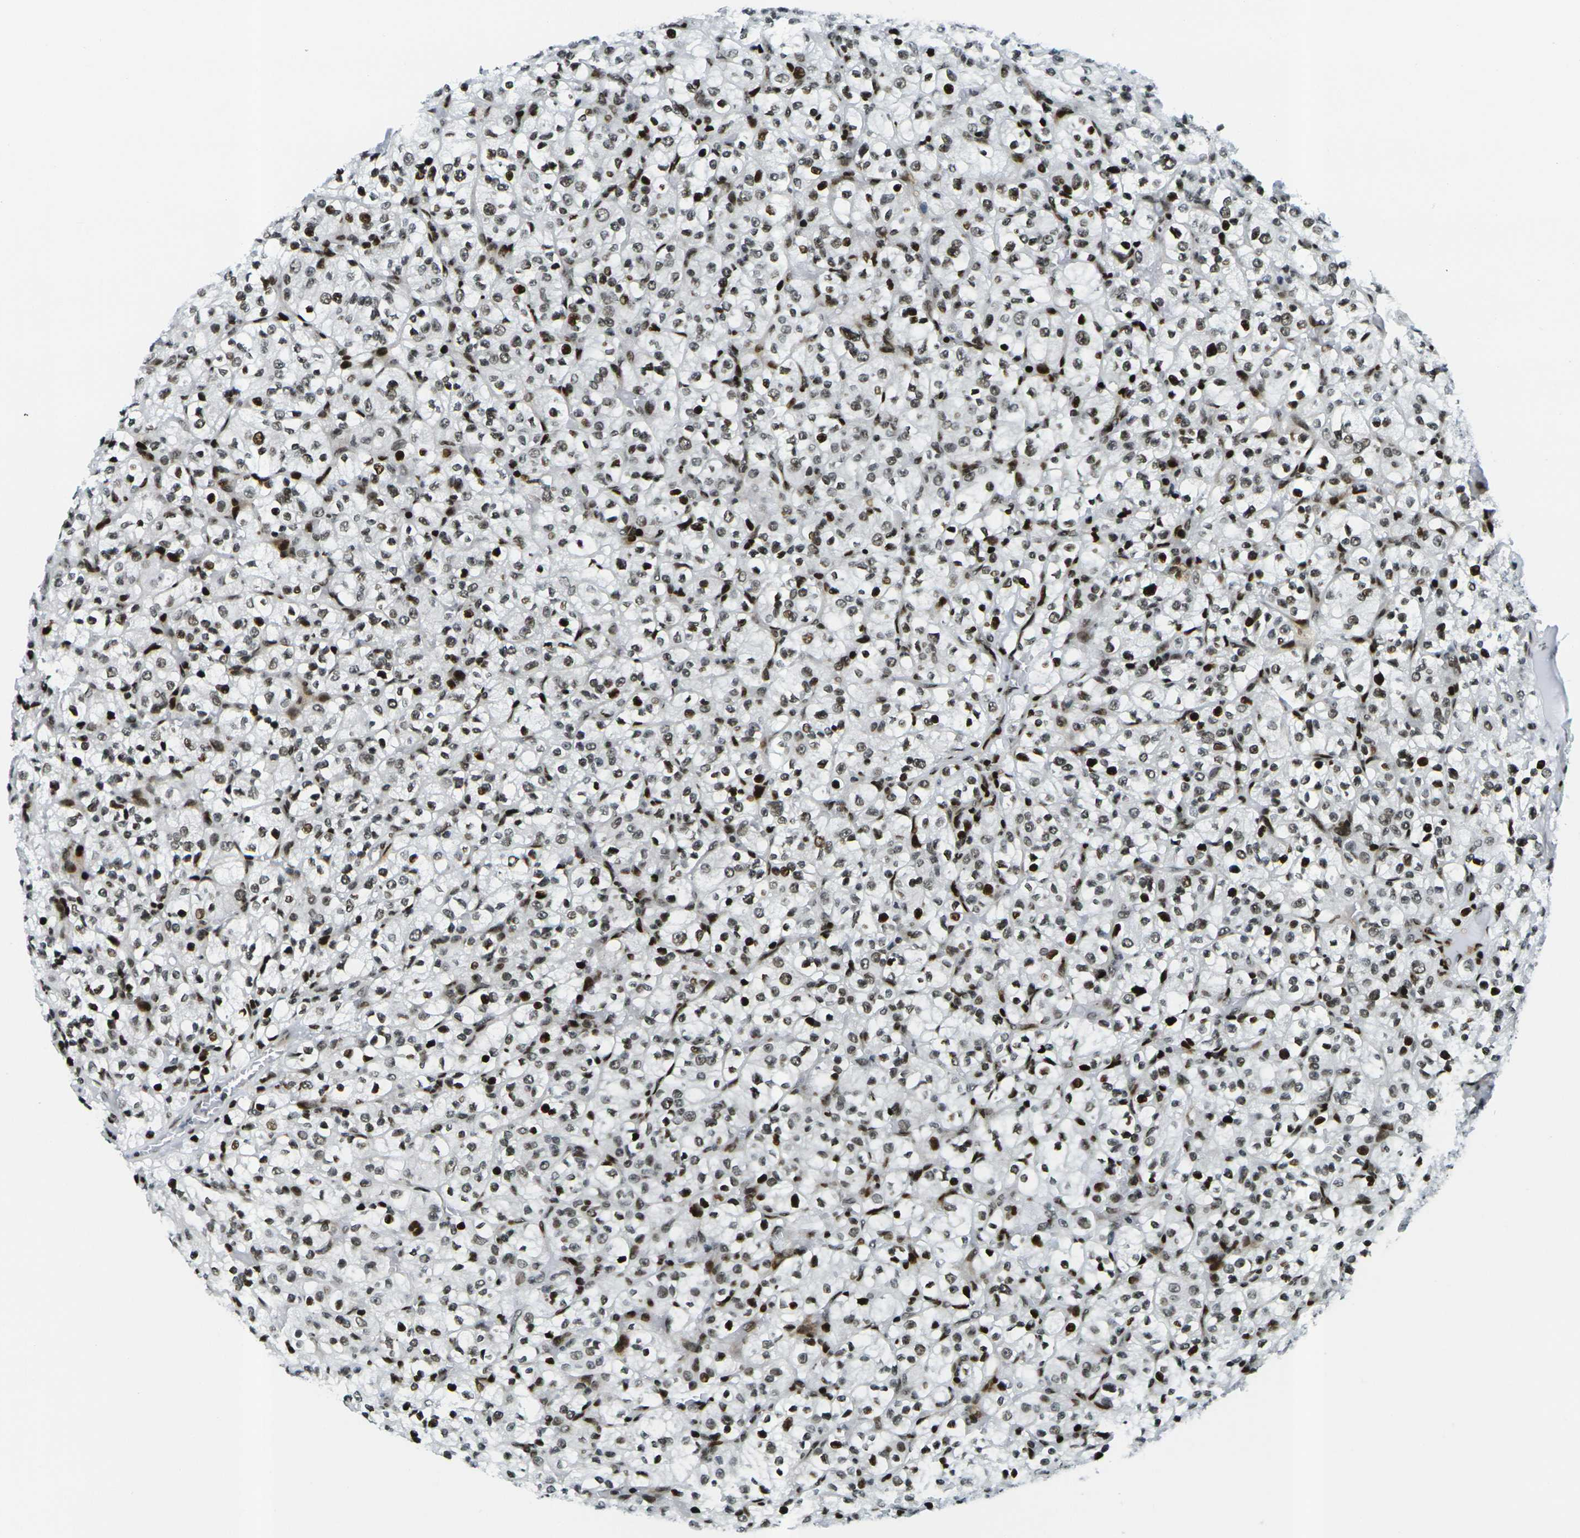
{"staining": {"intensity": "moderate", "quantity": ">75%", "location": "nuclear"}, "tissue": "renal cancer", "cell_type": "Tumor cells", "image_type": "cancer", "snomed": [{"axis": "morphology", "description": "Normal tissue, NOS"}, {"axis": "morphology", "description": "Adenocarcinoma, NOS"}, {"axis": "topography", "description": "Kidney"}], "caption": "A high-resolution histopathology image shows IHC staining of renal cancer, which reveals moderate nuclear staining in about >75% of tumor cells.", "gene": "H3-3A", "patient": {"sex": "female", "age": 72}}